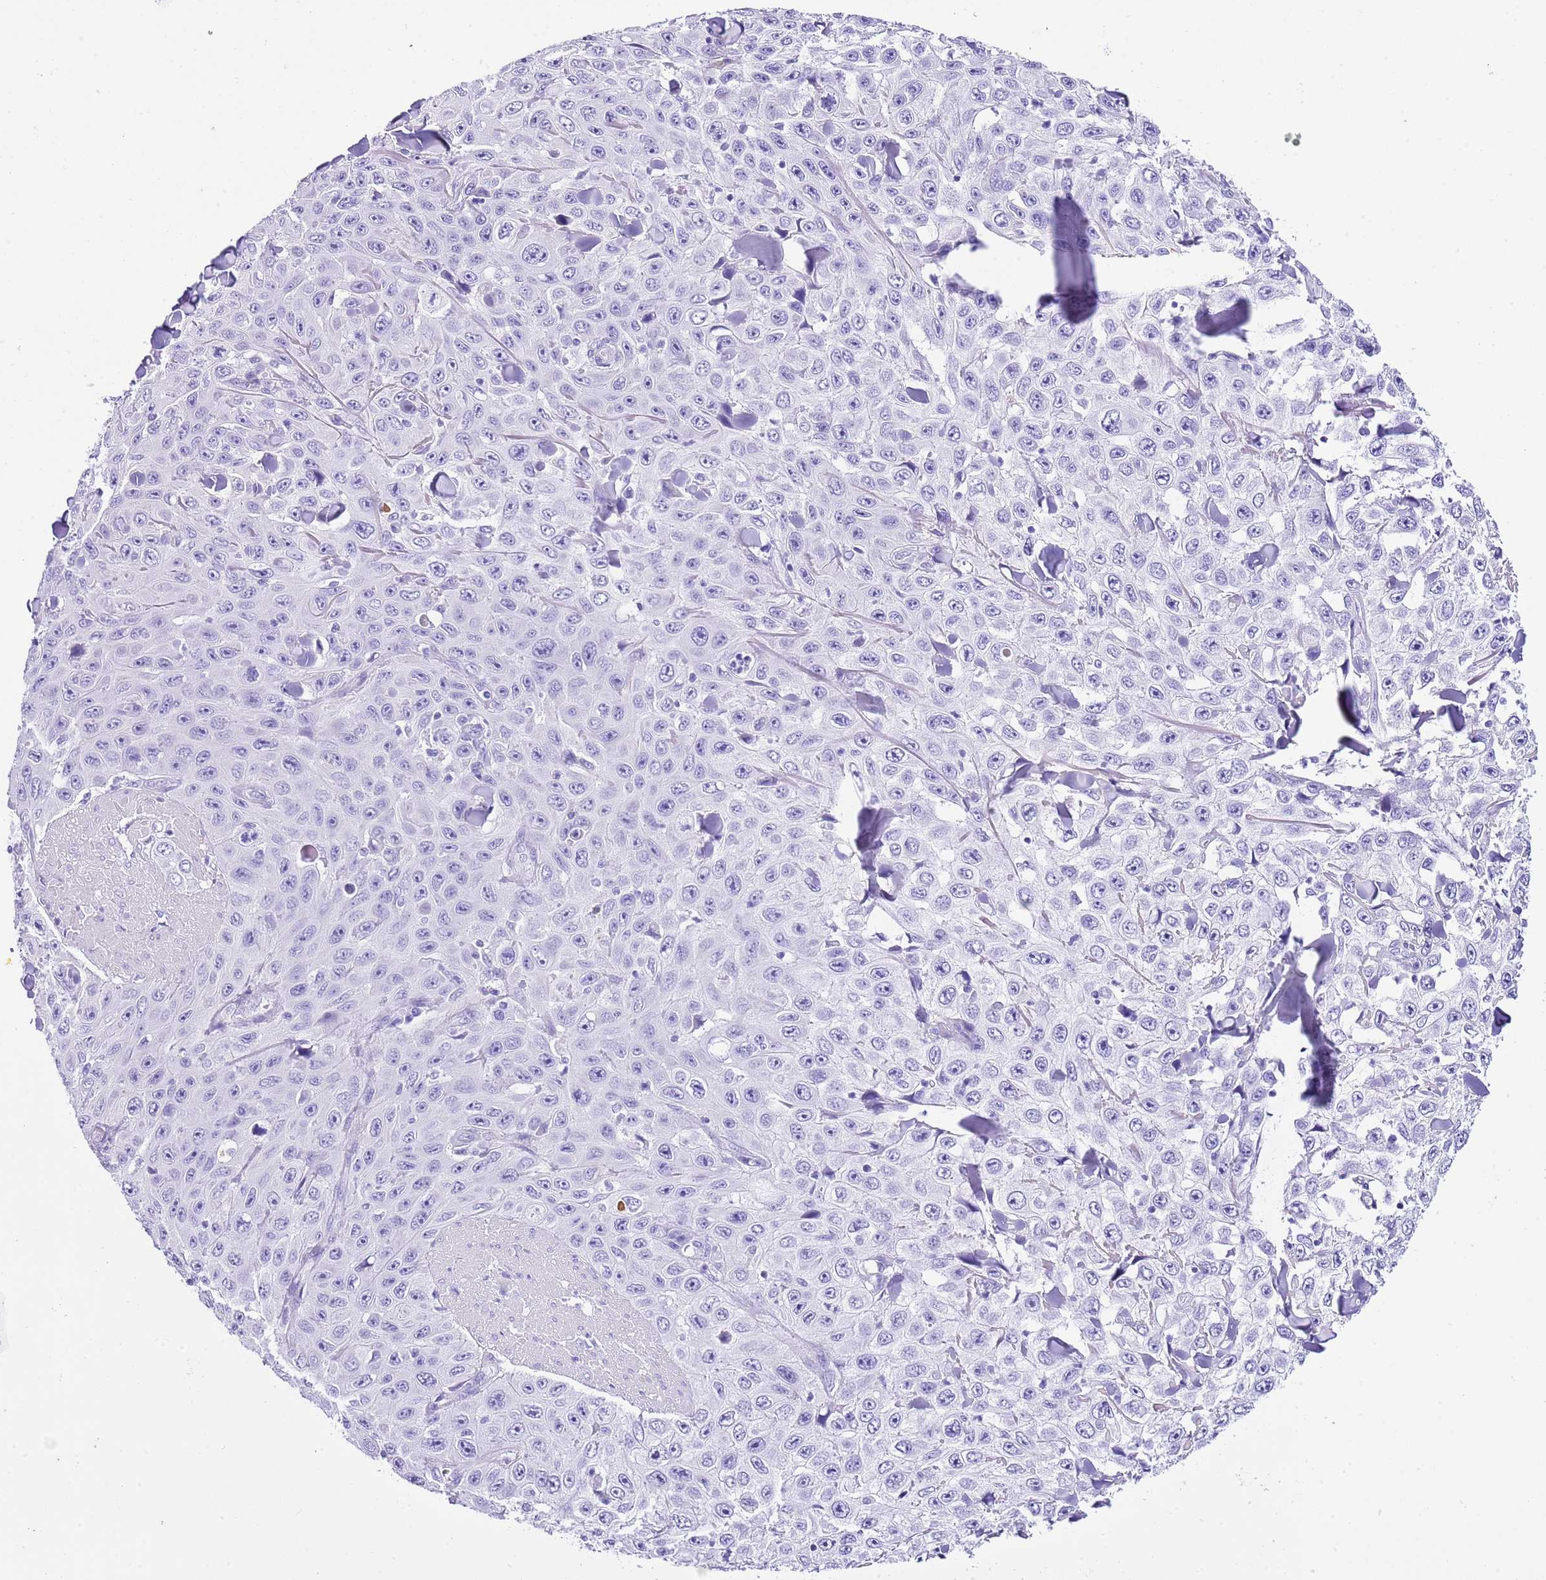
{"staining": {"intensity": "negative", "quantity": "none", "location": "none"}, "tissue": "skin cancer", "cell_type": "Tumor cells", "image_type": "cancer", "snomed": [{"axis": "morphology", "description": "Squamous cell carcinoma, NOS"}, {"axis": "topography", "description": "Skin"}], "caption": "The micrograph displays no significant positivity in tumor cells of skin cancer (squamous cell carcinoma).", "gene": "KCNC1", "patient": {"sex": "male", "age": 82}}